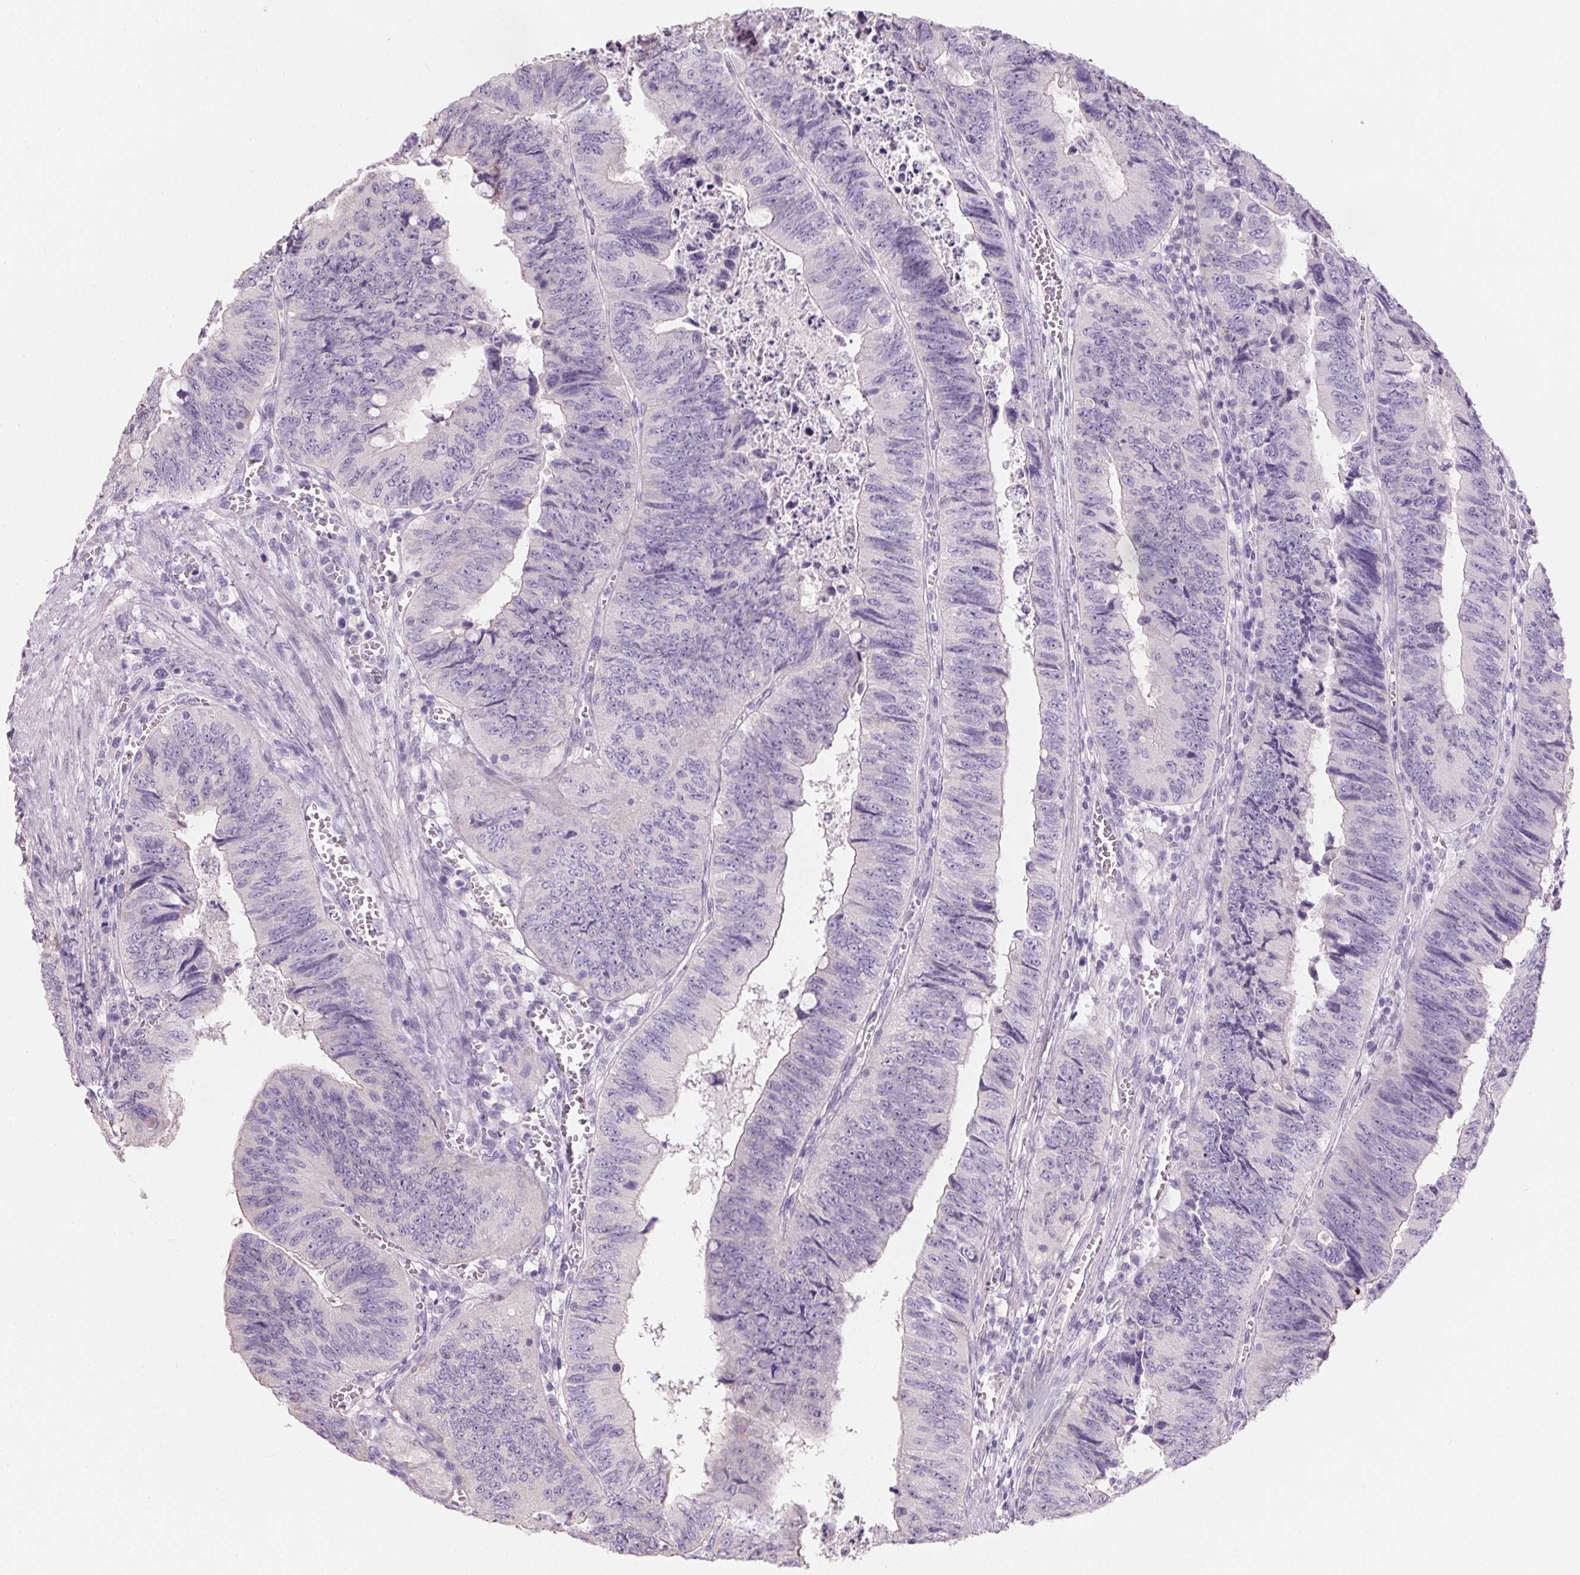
{"staining": {"intensity": "negative", "quantity": "none", "location": "none"}, "tissue": "colorectal cancer", "cell_type": "Tumor cells", "image_type": "cancer", "snomed": [{"axis": "morphology", "description": "Adenocarcinoma, NOS"}, {"axis": "topography", "description": "Colon"}], "caption": "Colorectal cancer stained for a protein using IHC exhibits no positivity tumor cells.", "gene": "HSD17B1", "patient": {"sex": "female", "age": 84}}